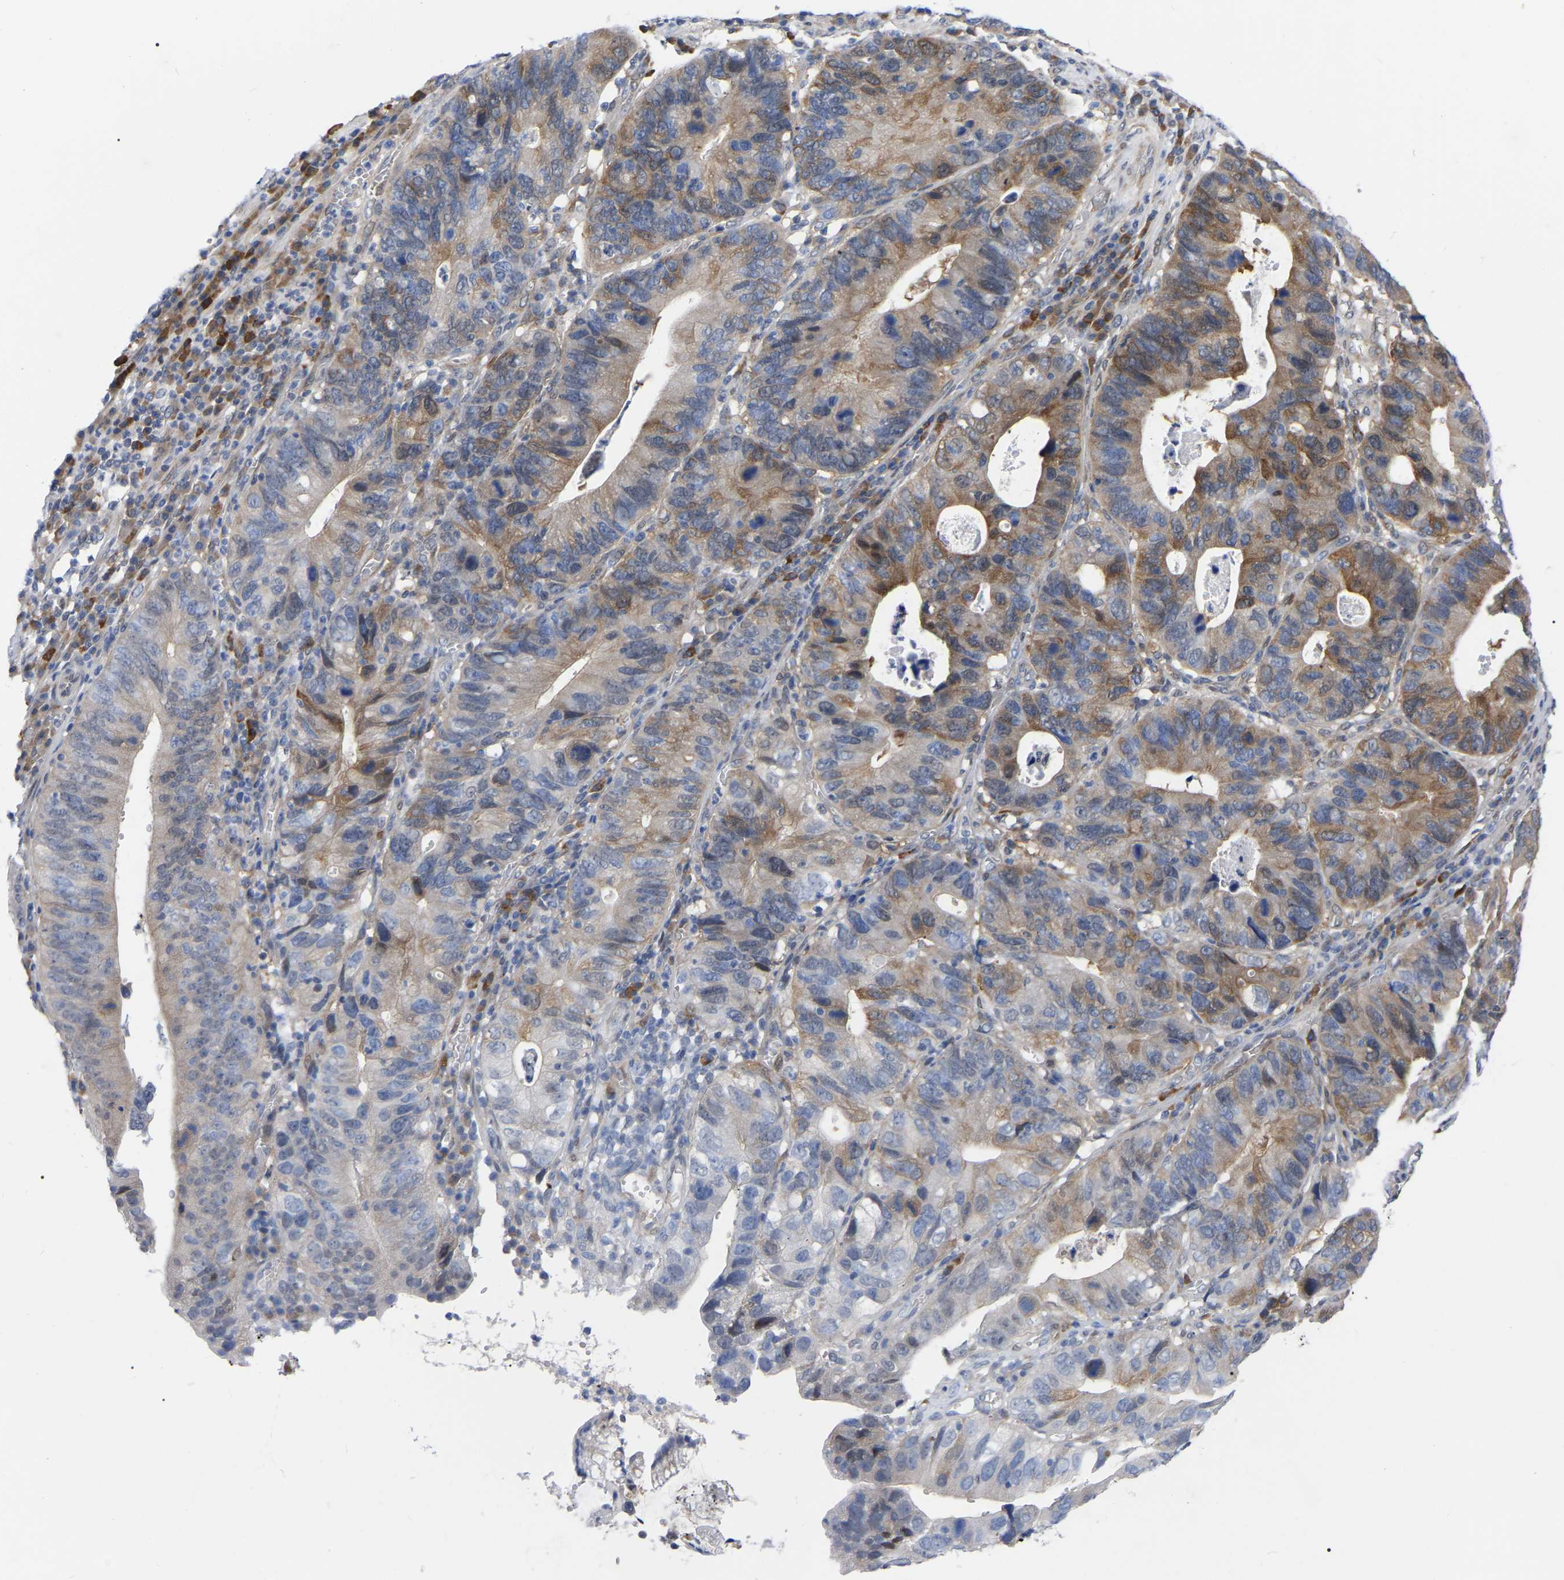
{"staining": {"intensity": "moderate", "quantity": "25%-75%", "location": "cytoplasmic/membranous"}, "tissue": "stomach cancer", "cell_type": "Tumor cells", "image_type": "cancer", "snomed": [{"axis": "morphology", "description": "Adenocarcinoma, NOS"}, {"axis": "topography", "description": "Stomach"}], "caption": "The micrograph reveals staining of adenocarcinoma (stomach), revealing moderate cytoplasmic/membranous protein positivity (brown color) within tumor cells.", "gene": "UBE4B", "patient": {"sex": "male", "age": 59}}